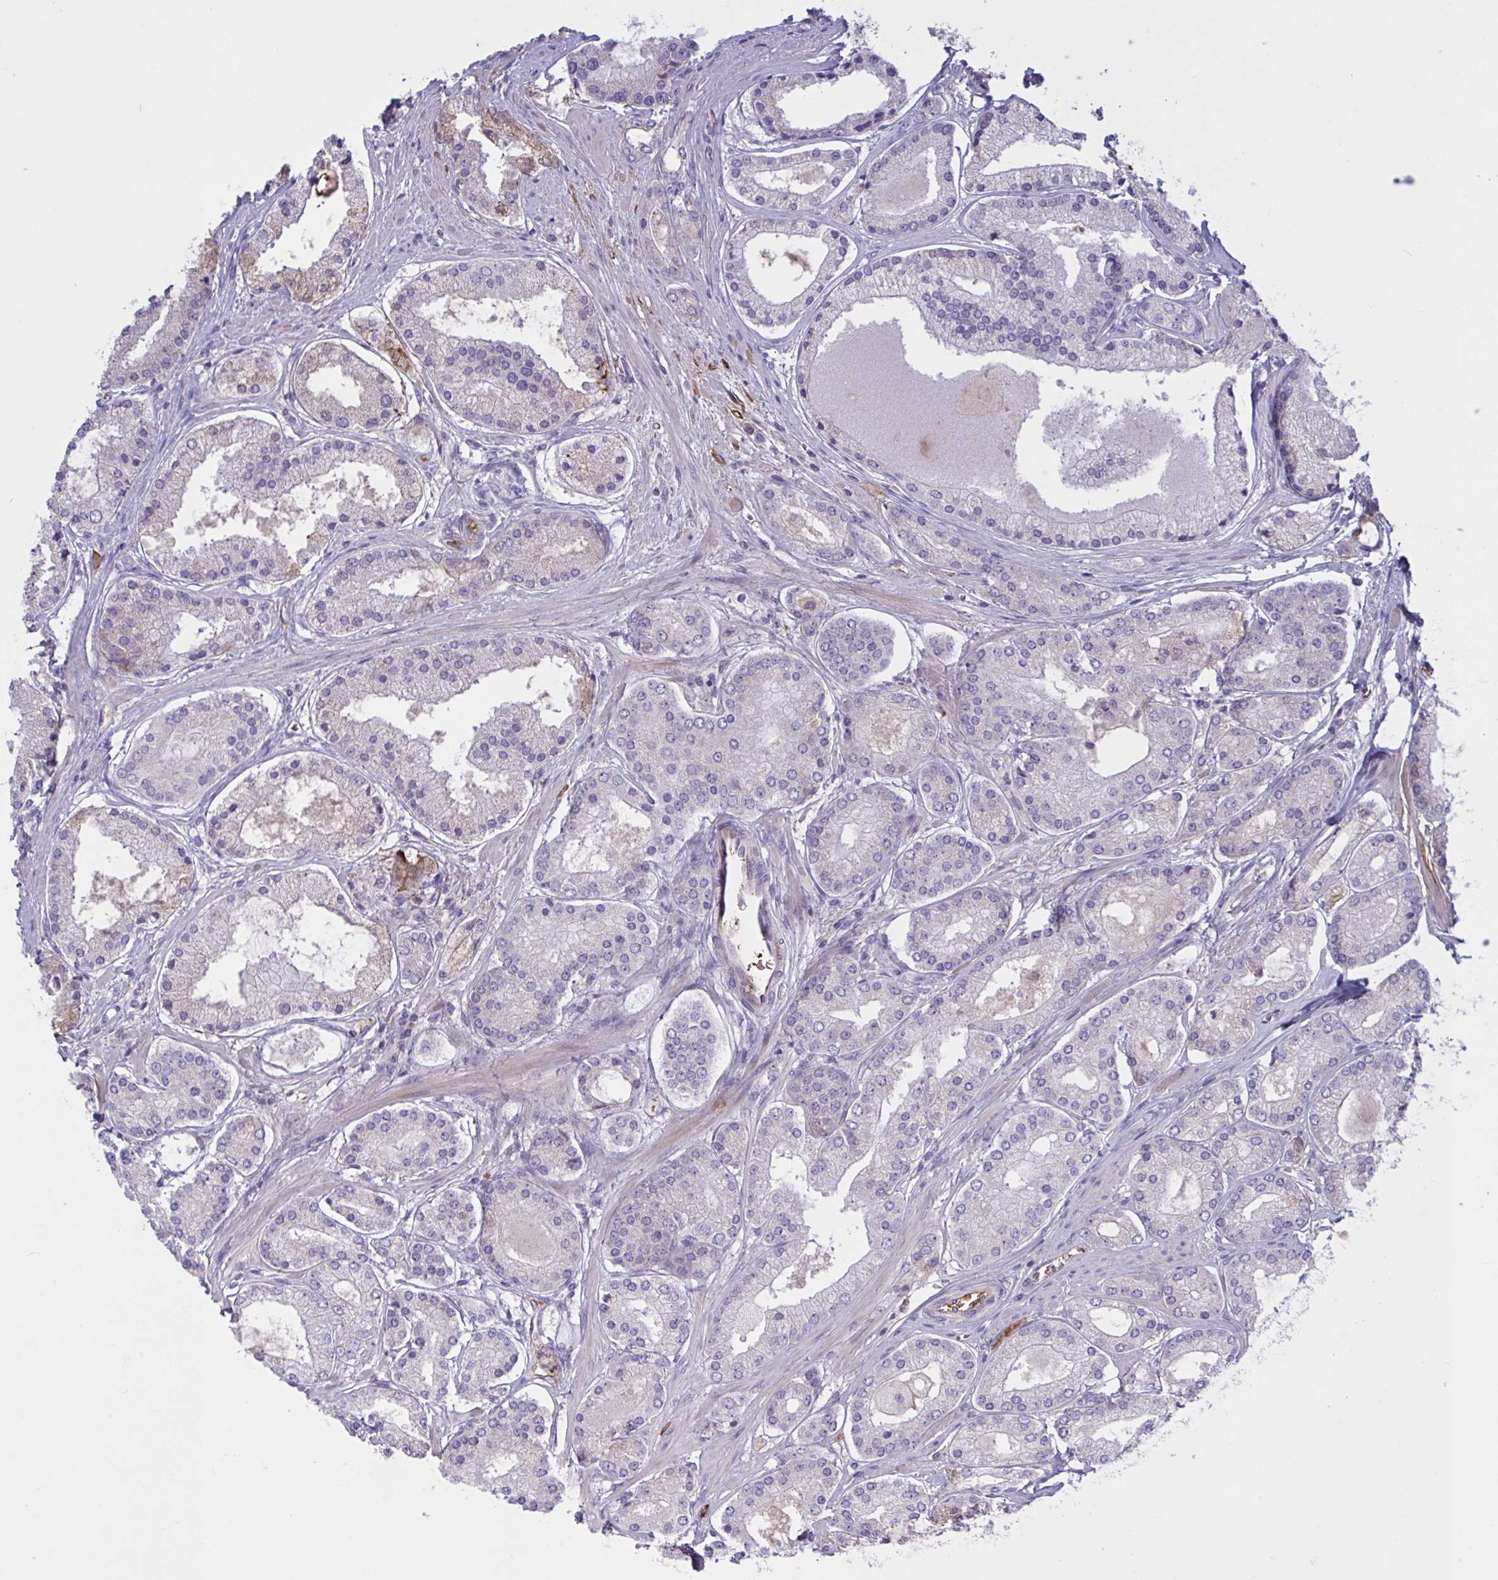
{"staining": {"intensity": "negative", "quantity": "none", "location": "none"}, "tissue": "prostate cancer", "cell_type": "Tumor cells", "image_type": "cancer", "snomed": [{"axis": "morphology", "description": "Adenocarcinoma, High grade"}, {"axis": "topography", "description": "Prostate"}], "caption": "A high-resolution histopathology image shows immunohistochemistry (IHC) staining of prostate cancer, which displays no significant positivity in tumor cells.", "gene": "IL1R1", "patient": {"sex": "male", "age": 67}}